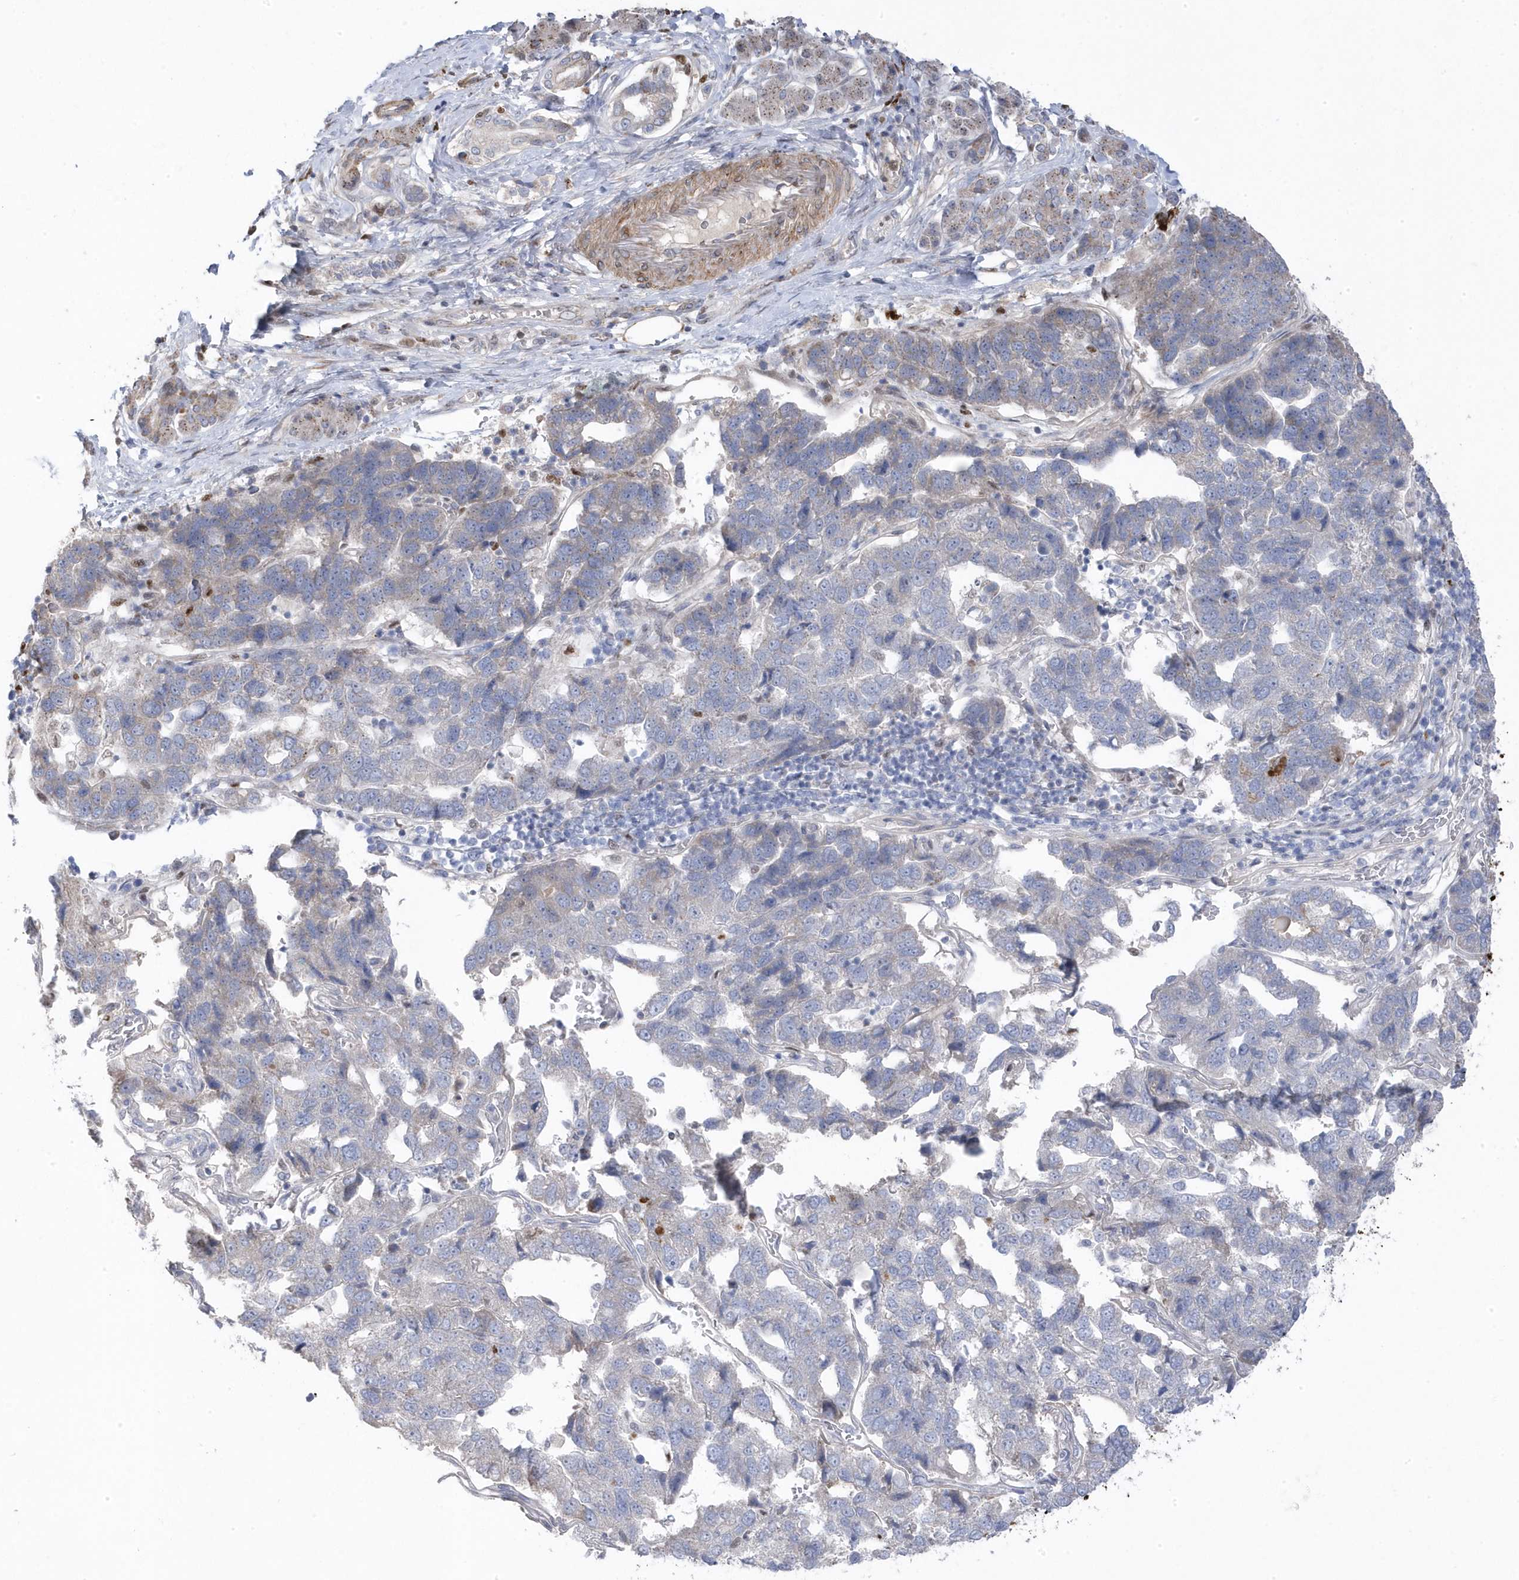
{"staining": {"intensity": "negative", "quantity": "none", "location": "none"}, "tissue": "pancreatic cancer", "cell_type": "Tumor cells", "image_type": "cancer", "snomed": [{"axis": "morphology", "description": "Adenocarcinoma, NOS"}, {"axis": "topography", "description": "Pancreas"}], "caption": "An IHC micrograph of pancreatic cancer (adenocarcinoma) is shown. There is no staining in tumor cells of pancreatic cancer (adenocarcinoma).", "gene": "GTPBP6", "patient": {"sex": "female", "age": 61}}